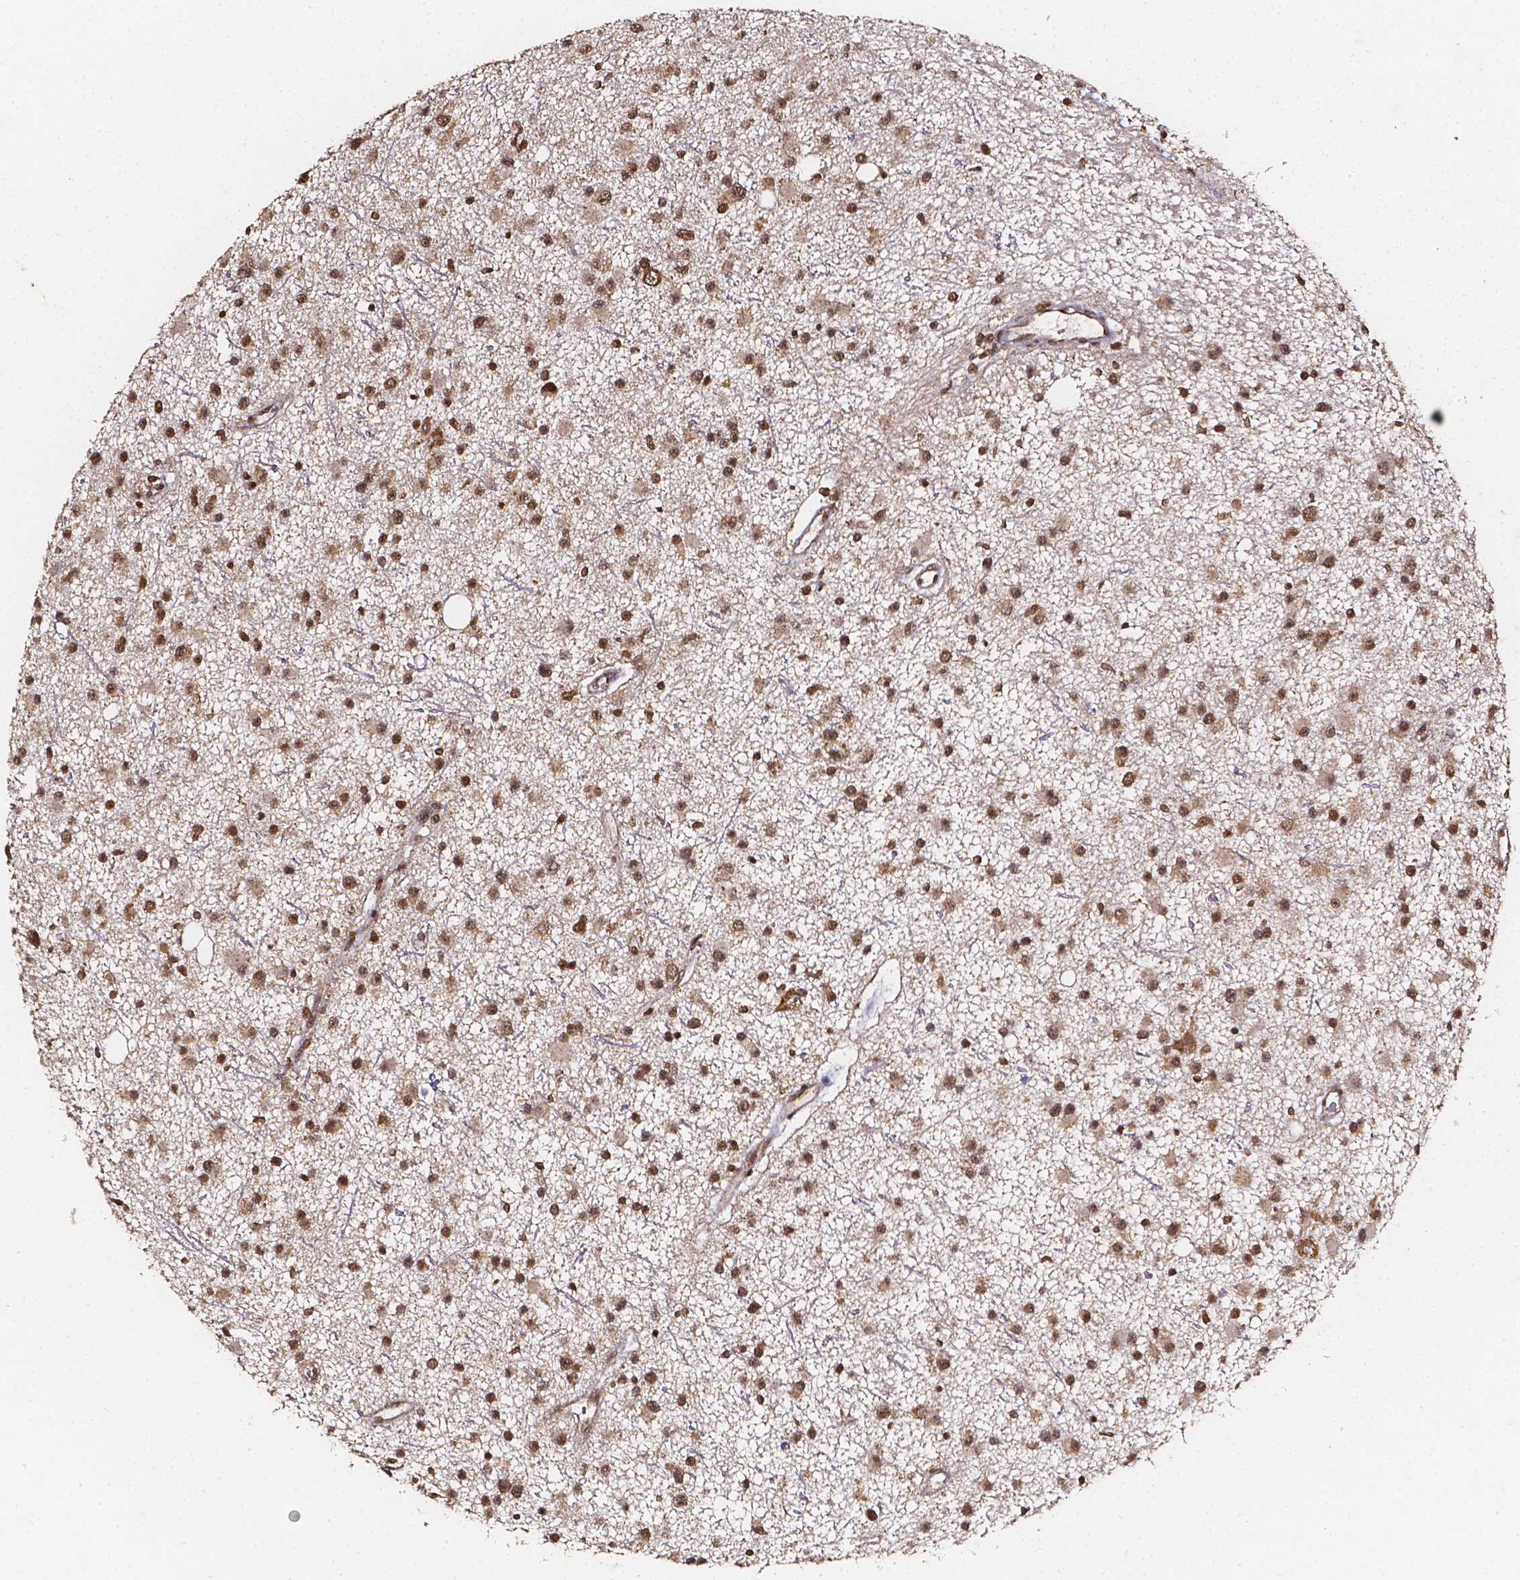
{"staining": {"intensity": "moderate", "quantity": ">75%", "location": "cytoplasmic/membranous,nuclear"}, "tissue": "glioma", "cell_type": "Tumor cells", "image_type": "cancer", "snomed": [{"axis": "morphology", "description": "Glioma, malignant, Low grade"}, {"axis": "topography", "description": "Brain"}], "caption": "Tumor cells demonstrate moderate cytoplasmic/membranous and nuclear staining in approximately >75% of cells in malignant glioma (low-grade).", "gene": "SMN1", "patient": {"sex": "male", "age": 43}}